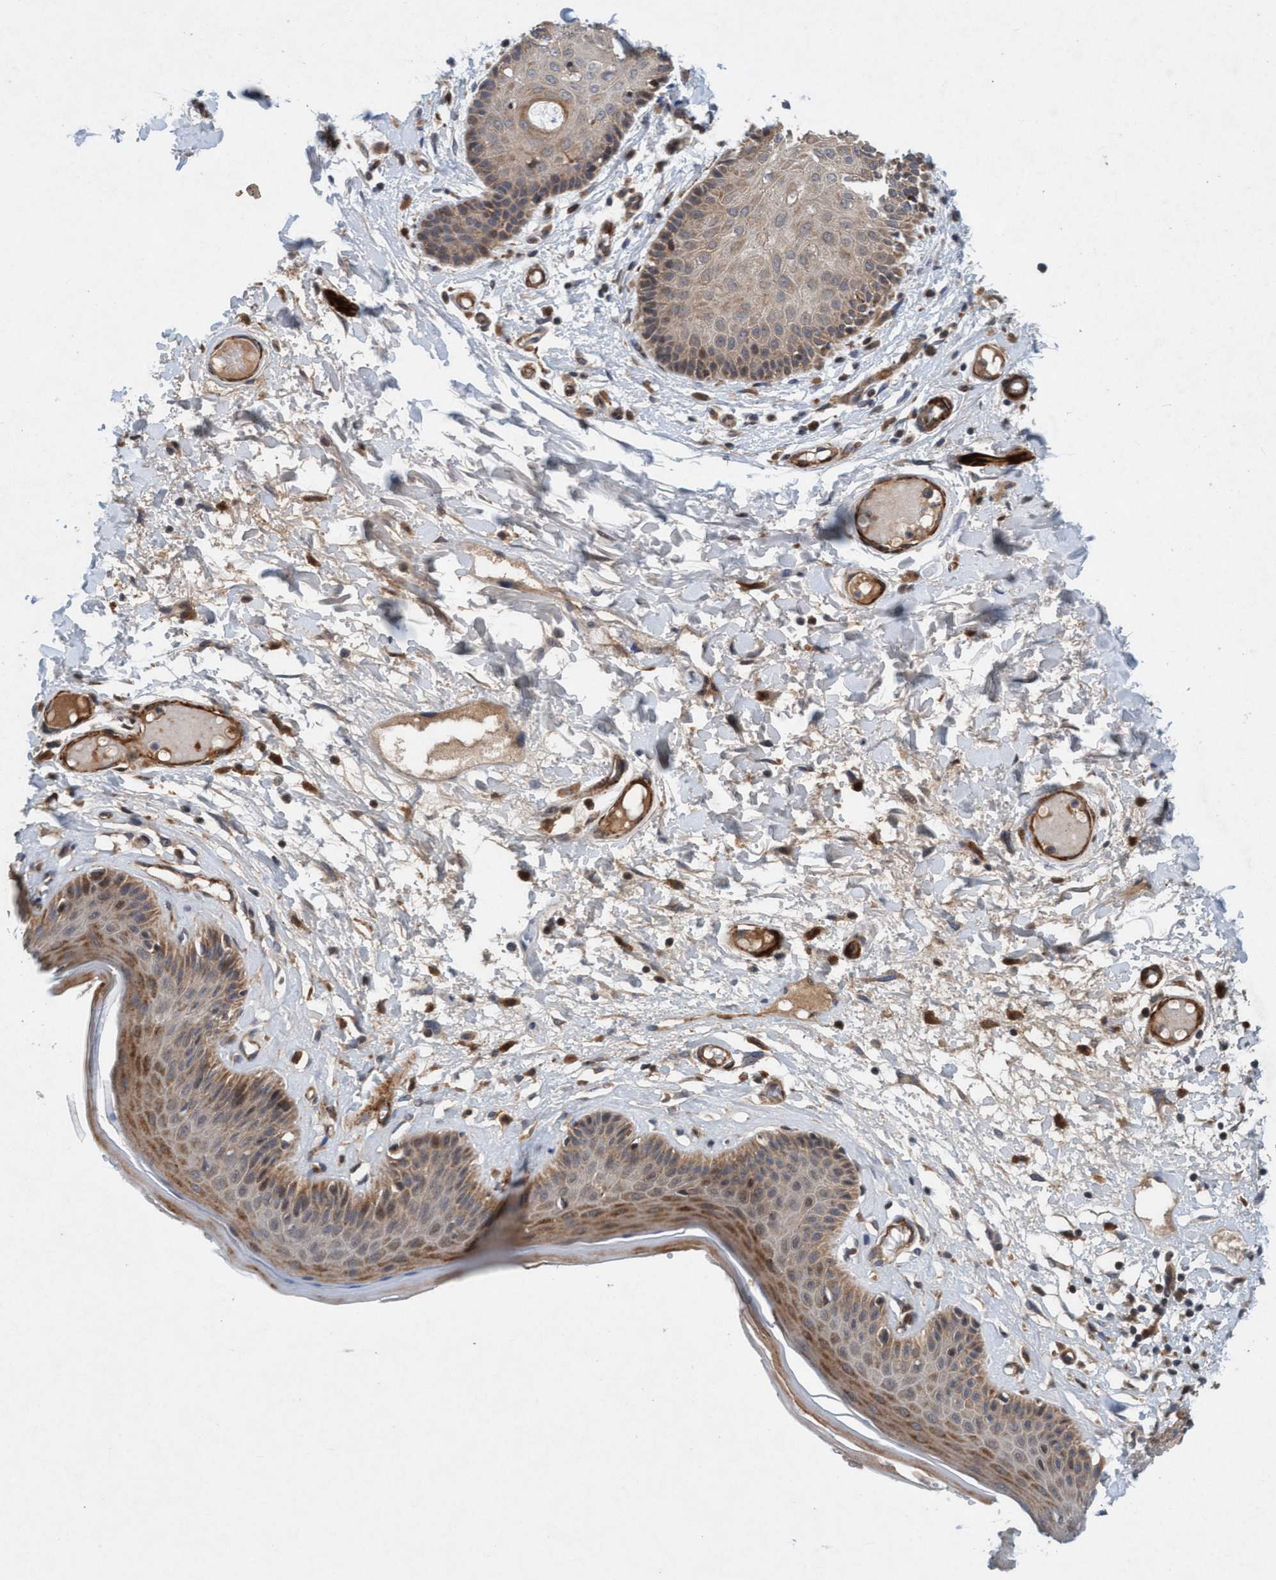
{"staining": {"intensity": "moderate", "quantity": ">75%", "location": "cytoplasmic/membranous"}, "tissue": "skin", "cell_type": "Epidermal cells", "image_type": "normal", "snomed": [{"axis": "morphology", "description": "Normal tissue, NOS"}, {"axis": "topography", "description": "Vulva"}], "caption": "Protein analysis of unremarkable skin displays moderate cytoplasmic/membranous expression in about >75% of epidermal cells.", "gene": "TMEM70", "patient": {"sex": "female", "age": 73}}